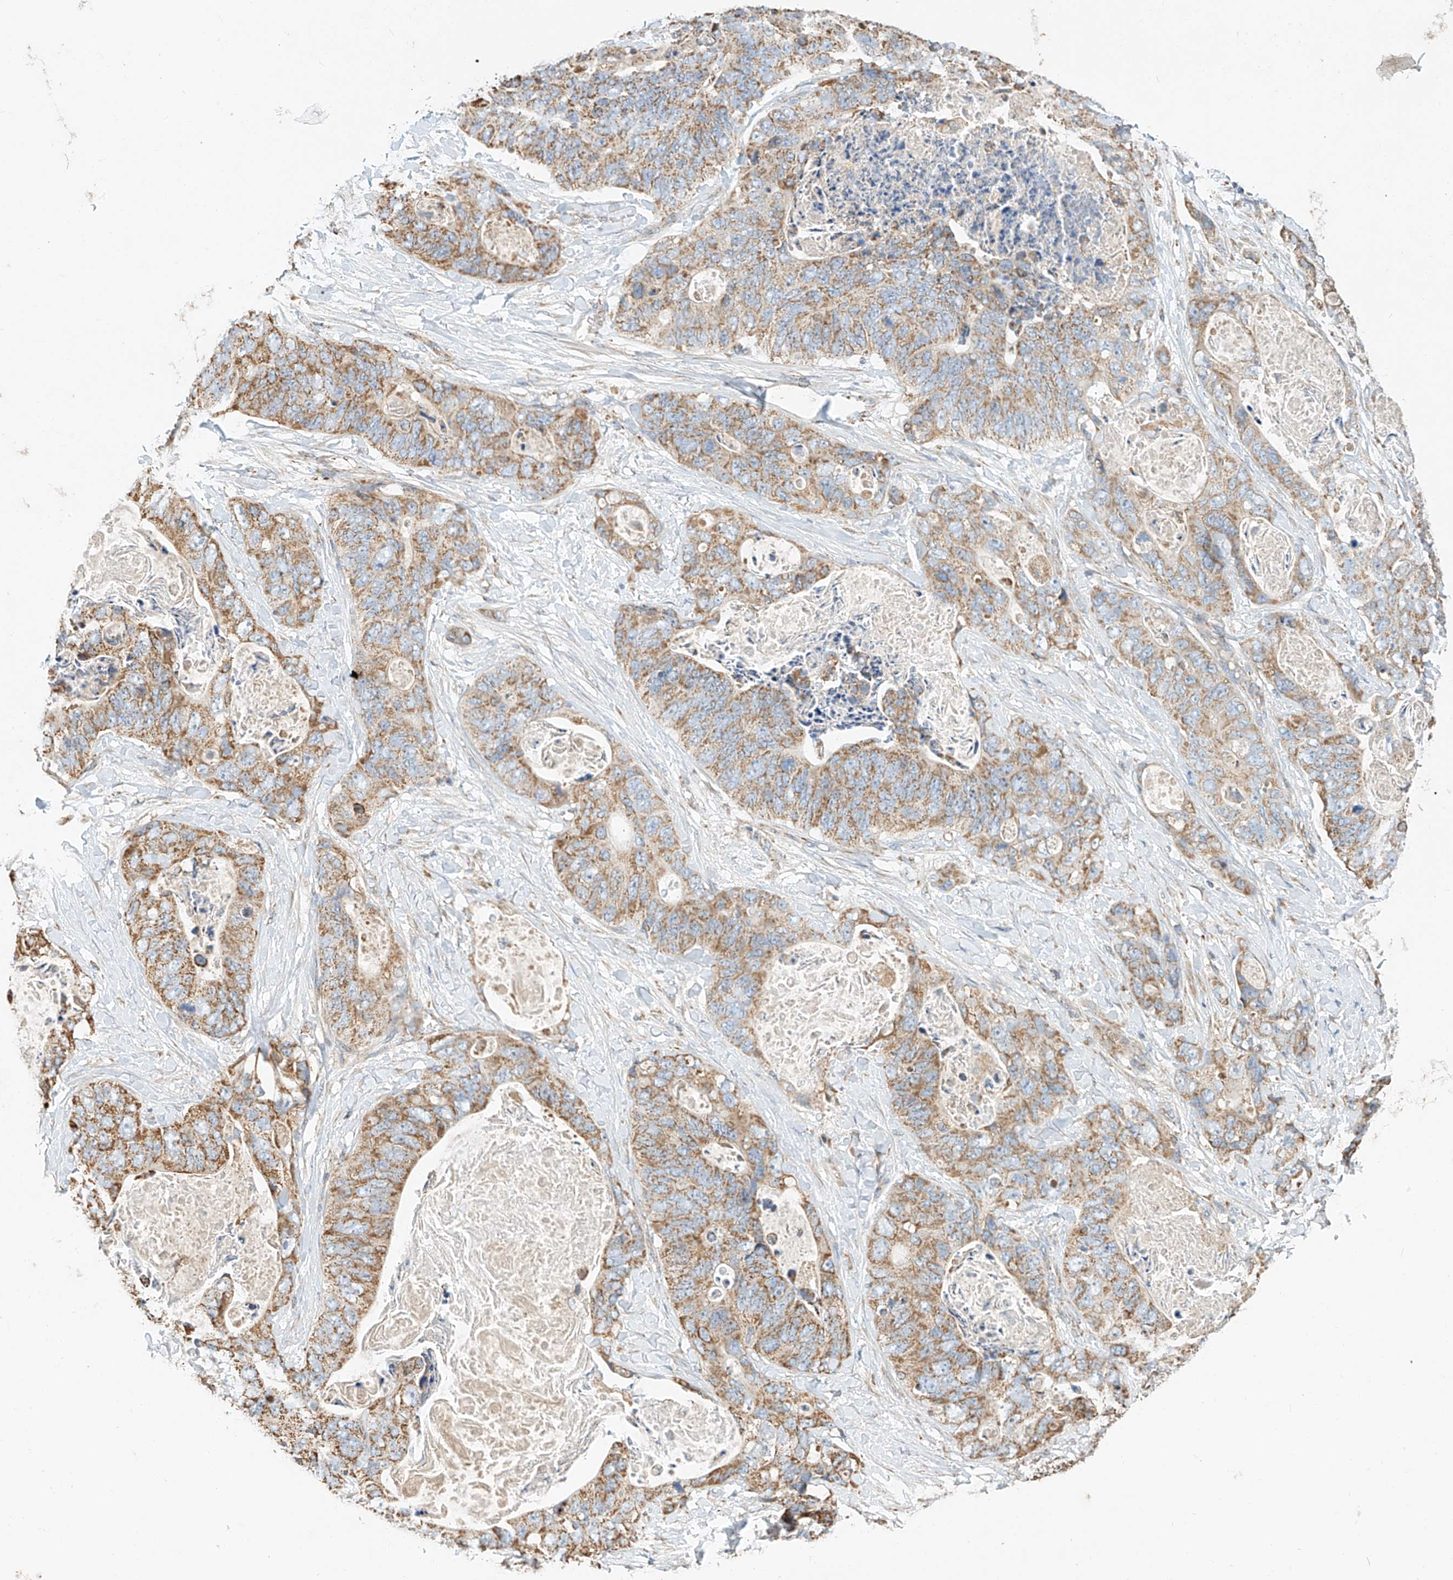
{"staining": {"intensity": "moderate", "quantity": ">75%", "location": "cytoplasmic/membranous"}, "tissue": "stomach cancer", "cell_type": "Tumor cells", "image_type": "cancer", "snomed": [{"axis": "morphology", "description": "Adenocarcinoma, NOS"}, {"axis": "topography", "description": "Stomach"}], "caption": "Tumor cells display medium levels of moderate cytoplasmic/membranous staining in about >75% of cells in human stomach cancer (adenocarcinoma).", "gene": "YIPF7", "patient": {"sex": "female", "age": 89}}